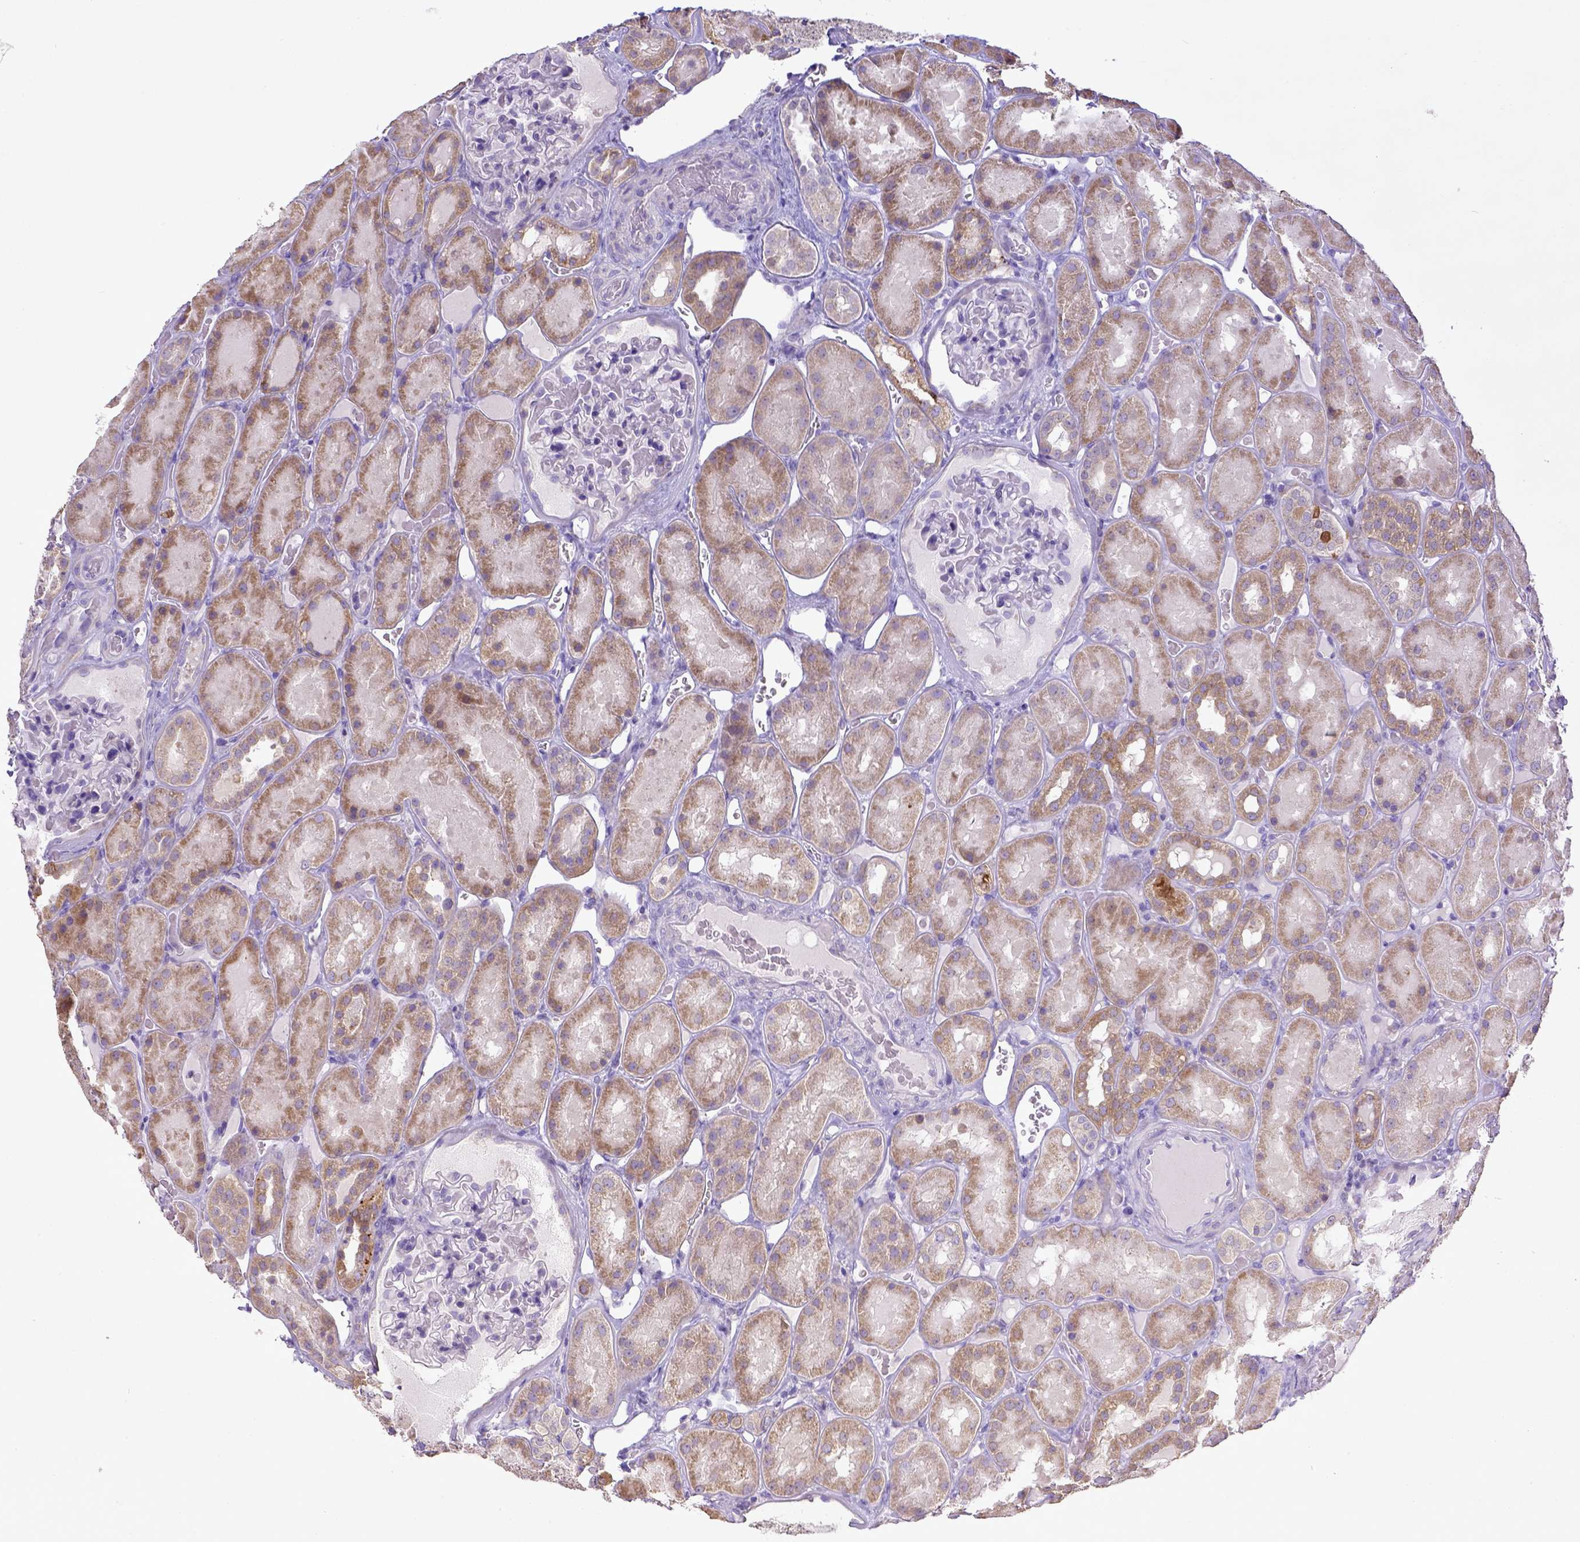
{"staining": {"intensity": "negative", "quantity": "none", "location": "none"}, "tissue": "kidney", "cell_type": "Cells in glomeruli", "image_type": "normal", "snomed": [{"axis": "morphology", "description": "Normal tissue, NOS"}, {"axis": "topography", "description": "Kidney"}], "caption": "This is a image of IHC staining of normal kidney, which shows no staining in cells in glomeruli.", "gene": "CD40", "patient": {"sex": "male", "age": 73}}